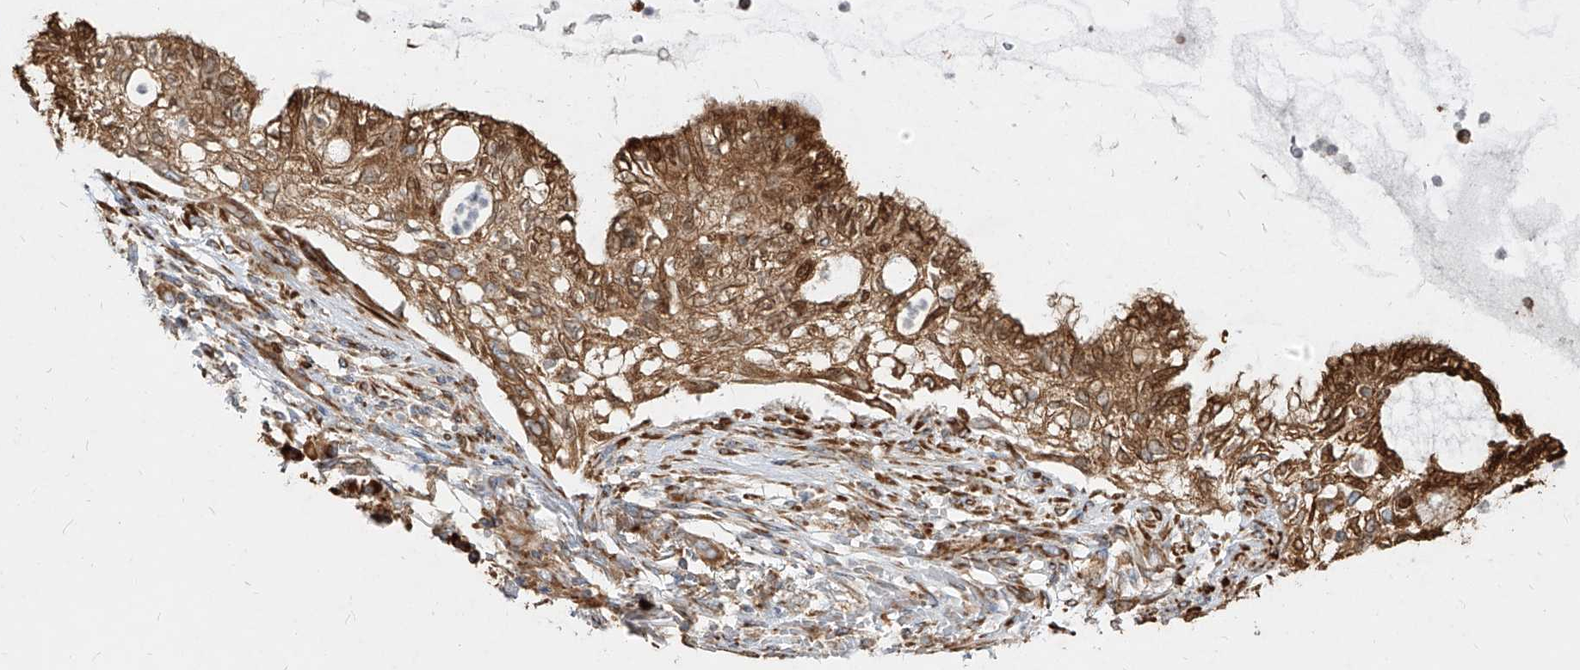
{"staining": {"intensity": "moderate", "quantity": ">75%", "location": "cytoplasmic/membranous,nuclear"}, "tissue": "lung cancer", "cell_type": "Tumor cells", "image_type": "cancer", "snomed": [{"axis": "morphology", "description": "Adenocarcinoma, NOS"}, {"axis": "topography", "description": "Lung"}], "caption": "Moderate cytoplasmic/membranous and nuclear expression for a protein is appreciated in about >75% of tumor cells of lung cancer (adenocarcinoma) using immunohistochemistry (IHC).", "gene": "RPS25", "patient": {"sex": "female", "age": 70}}